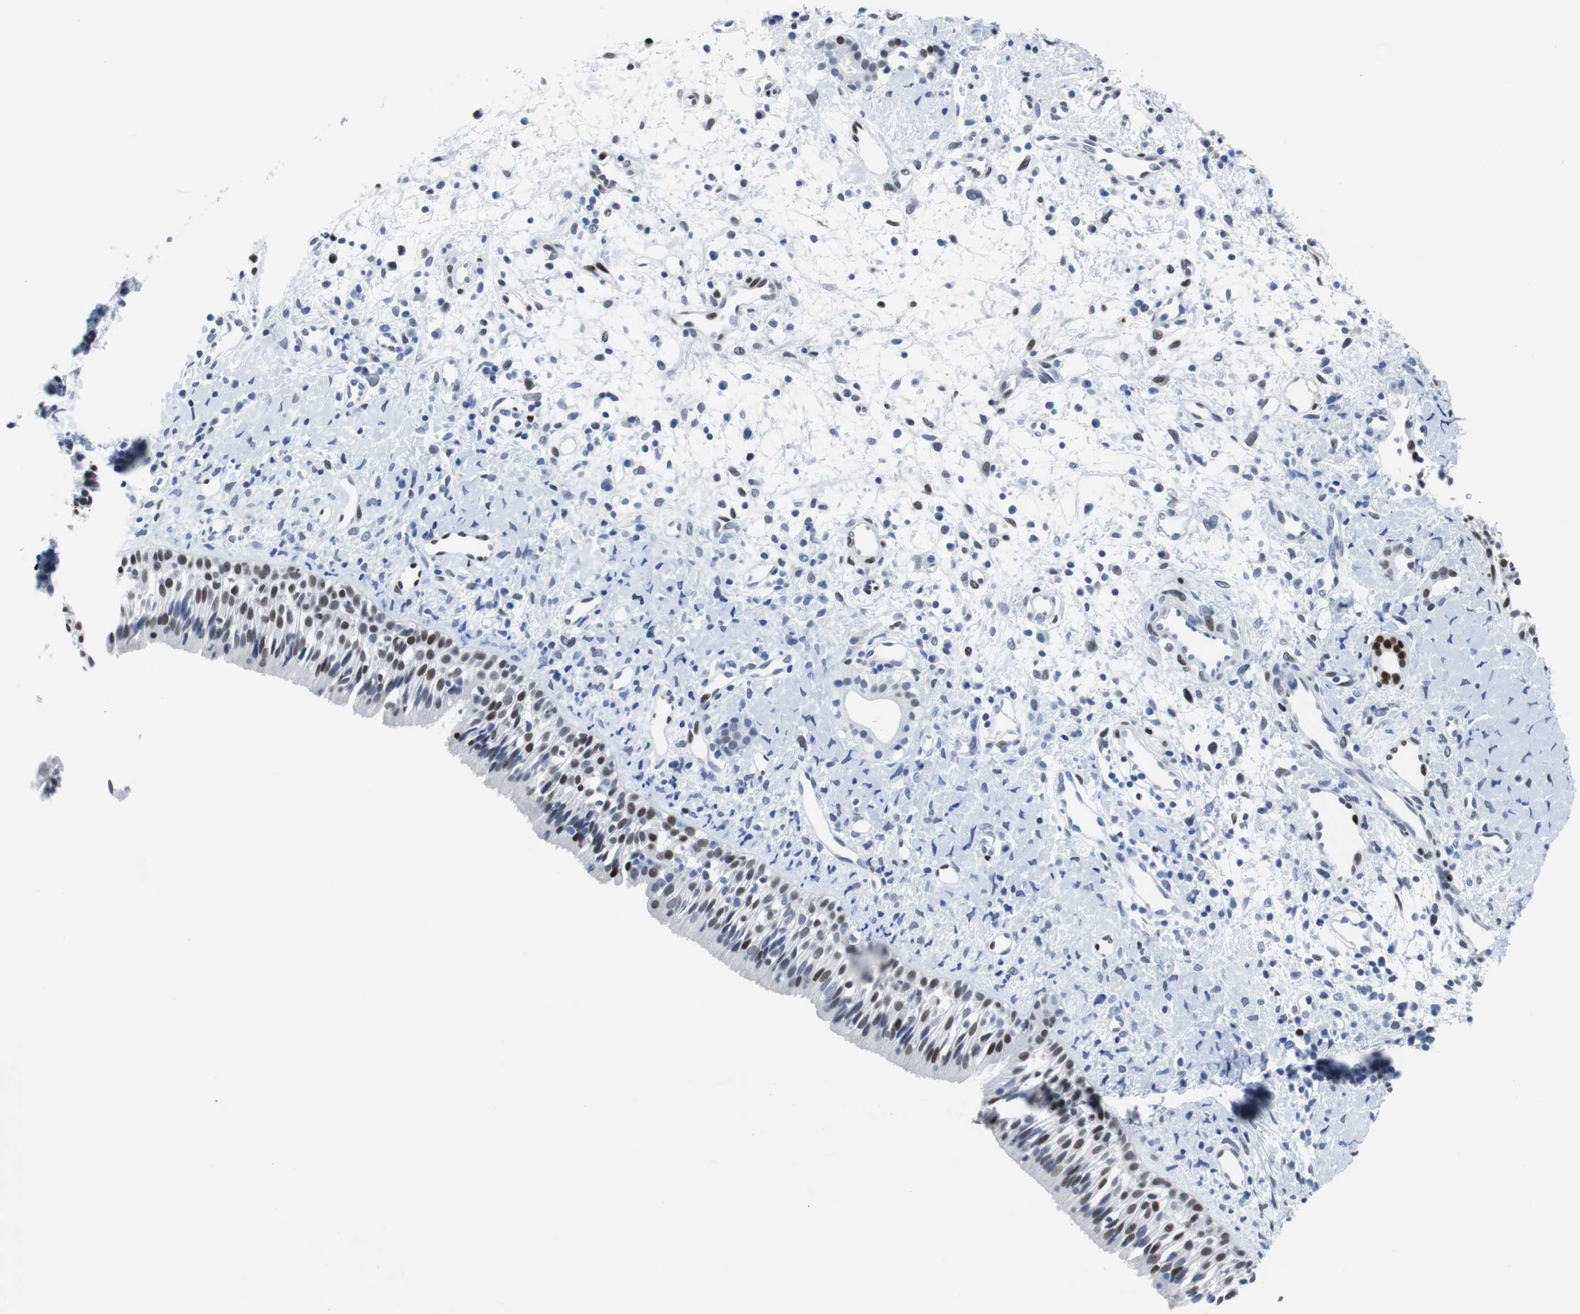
{"staining": {"intensity": "moderate", "quantity": "25%-75%", "location": "nuclear"}, "tissue": "nasopharynx", "cell_type": "Respiratory epithelial cells", "image_type": "normal", "snomed": [{"axis": "morphology", "description": "Normal tissue, NOS"}, {"axis": "topography", "description": "Nasopharynx"}], "caption": "Protein positivity by immunohistochemistry (IHC) reveals moderate nuclear positivity in about 25%-75% of respiratory epithelial cells in benign nasopharynx. Using DAB (3,3'-diaminobenzidine) (brown) and hematoxylin (blue) stains, captured at high magnification using brightfield microscopy.", "gene": "JUN", "patient": {"sex": "male", "age": 22}}